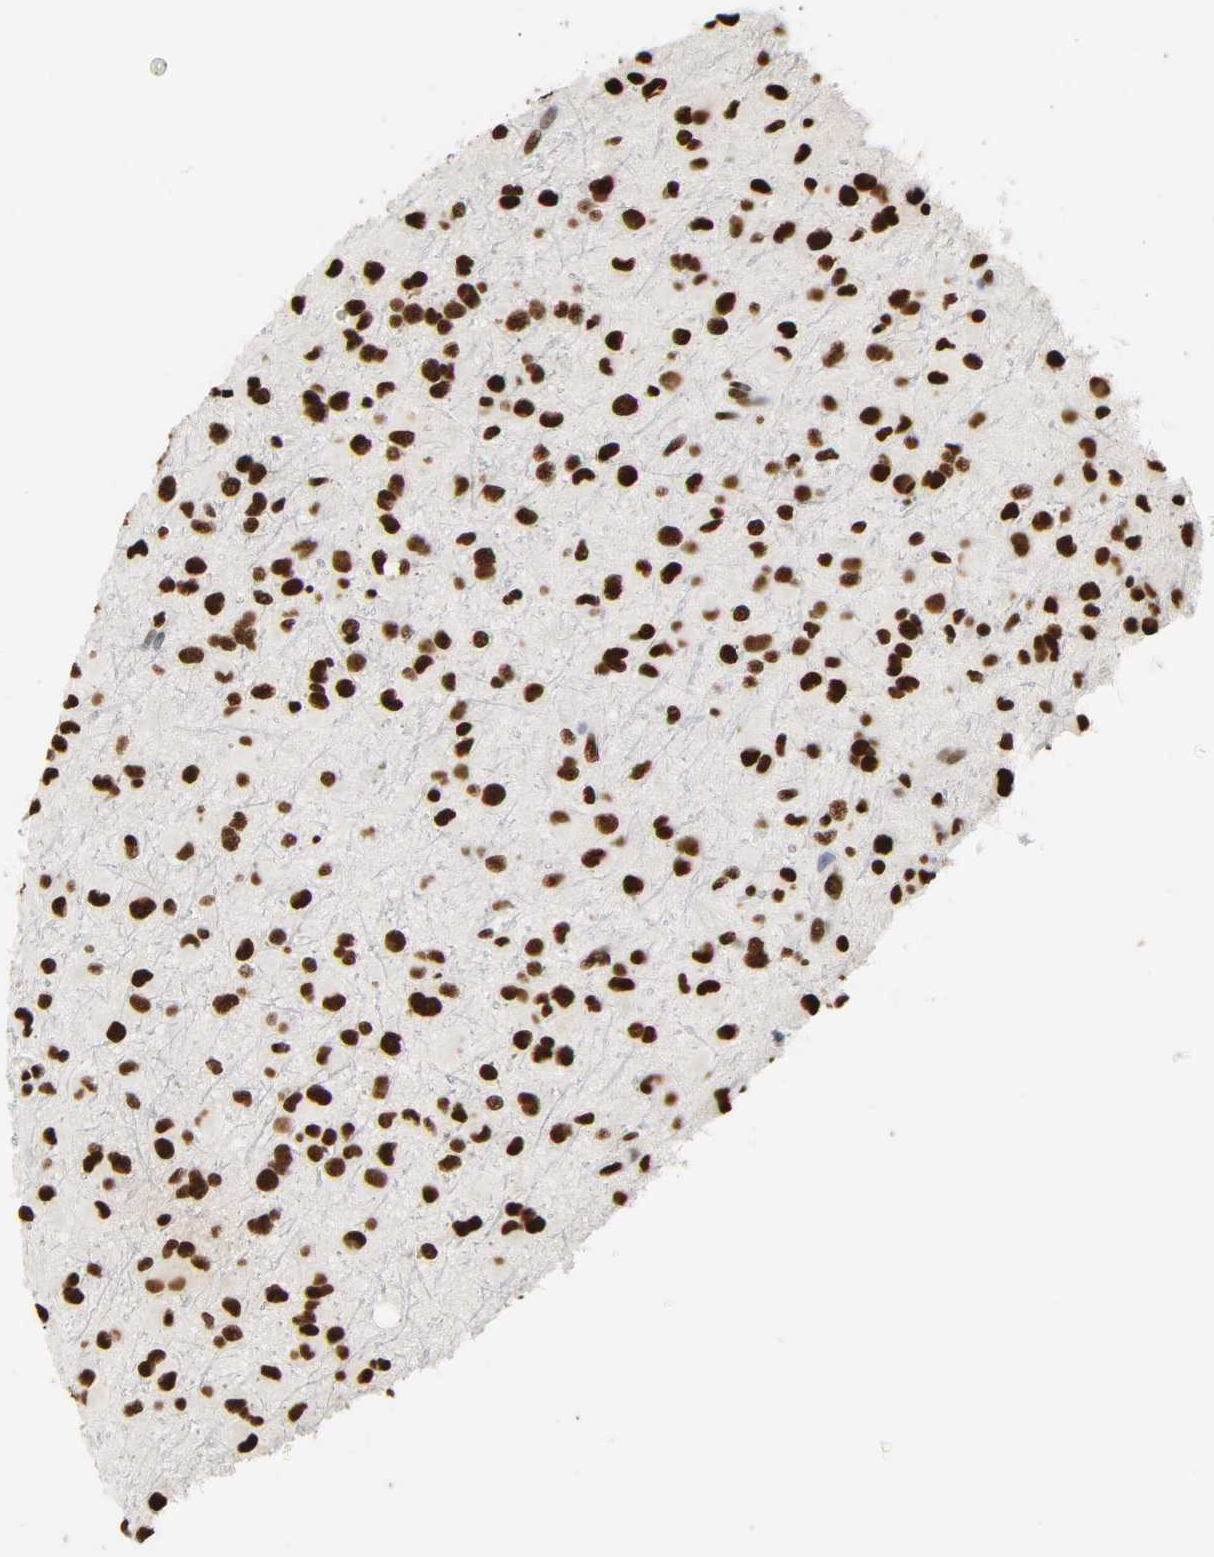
{"staining": {"intensity": "strong", "quantity": ">75%", "location": "nuclear"}, "tissue": "glioma", "cell_type": "Tumor cells", "image_type": "cancer", "snomed": [{"axis": "morphology", "description": "Glioma, malignant, Low grade"}, {"axis": "topography", "description": "Brain"}], "caption": "This image exhibits immunohistochemistry (IHC) staining of human glioma, with high strong nuclear expression in about >75% of tumor cells.", "gene": "HNRNPC", "patient": {"sex": "male", "age": 42}}